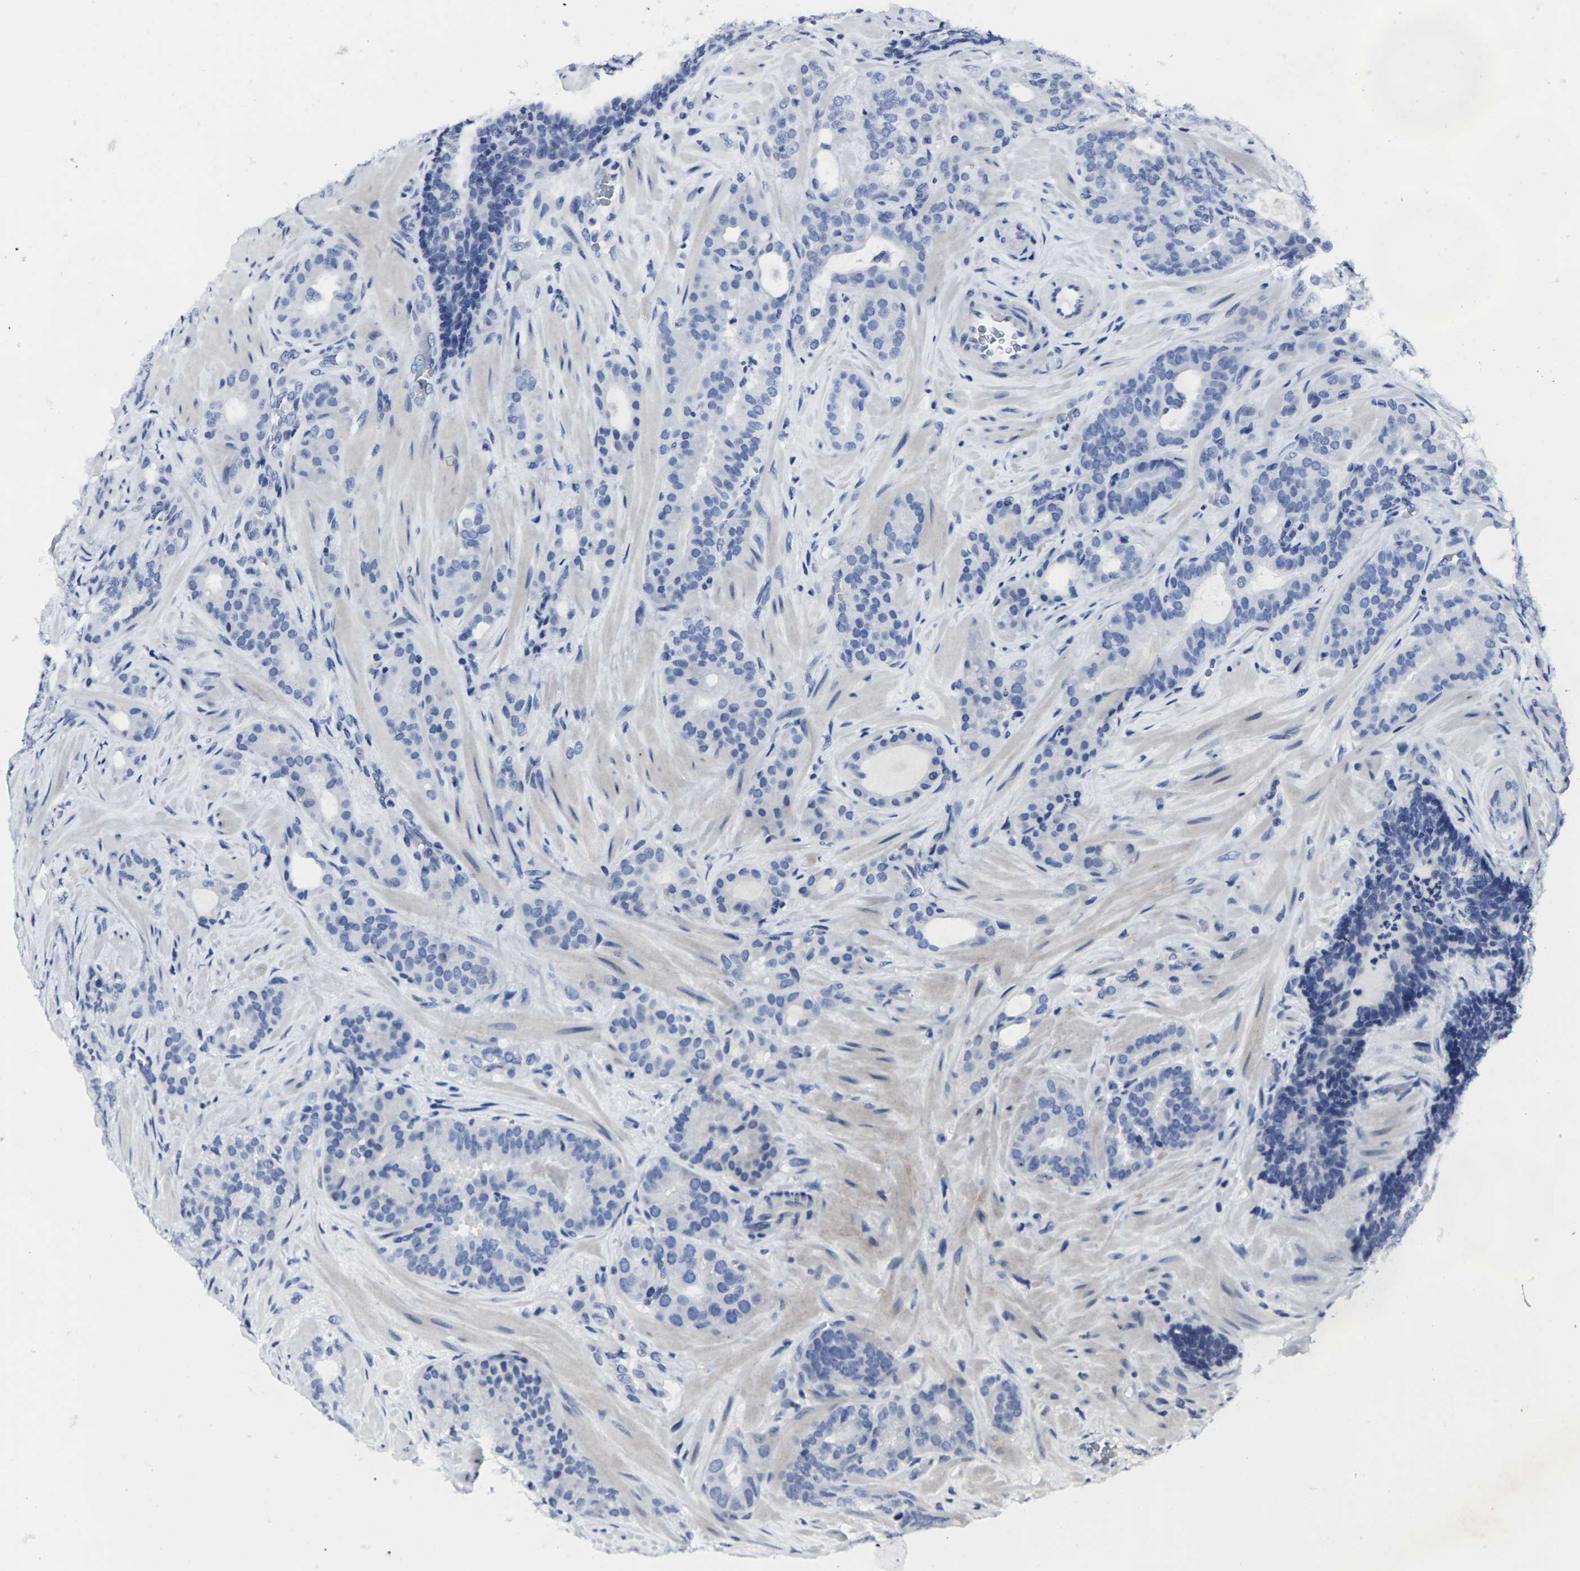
{"staining": {"intensity": "negative", "quantity": "none", "location": "none"}, "tissue": "prostate cancer", "cell_type": "Tumor cells", "image_type": "cancer", "snomed": [{"axis": "morphology", "description": "Adenocarcinoma, Low grade"}, {"axis": "topography", "description": "Prostate"}], "caption": "Human prostate cancer stained for a protein using IHC shows no expression in tumor cells.", "gene": "MSANTD4", "patient": {"sex": "male", "age": 63}}